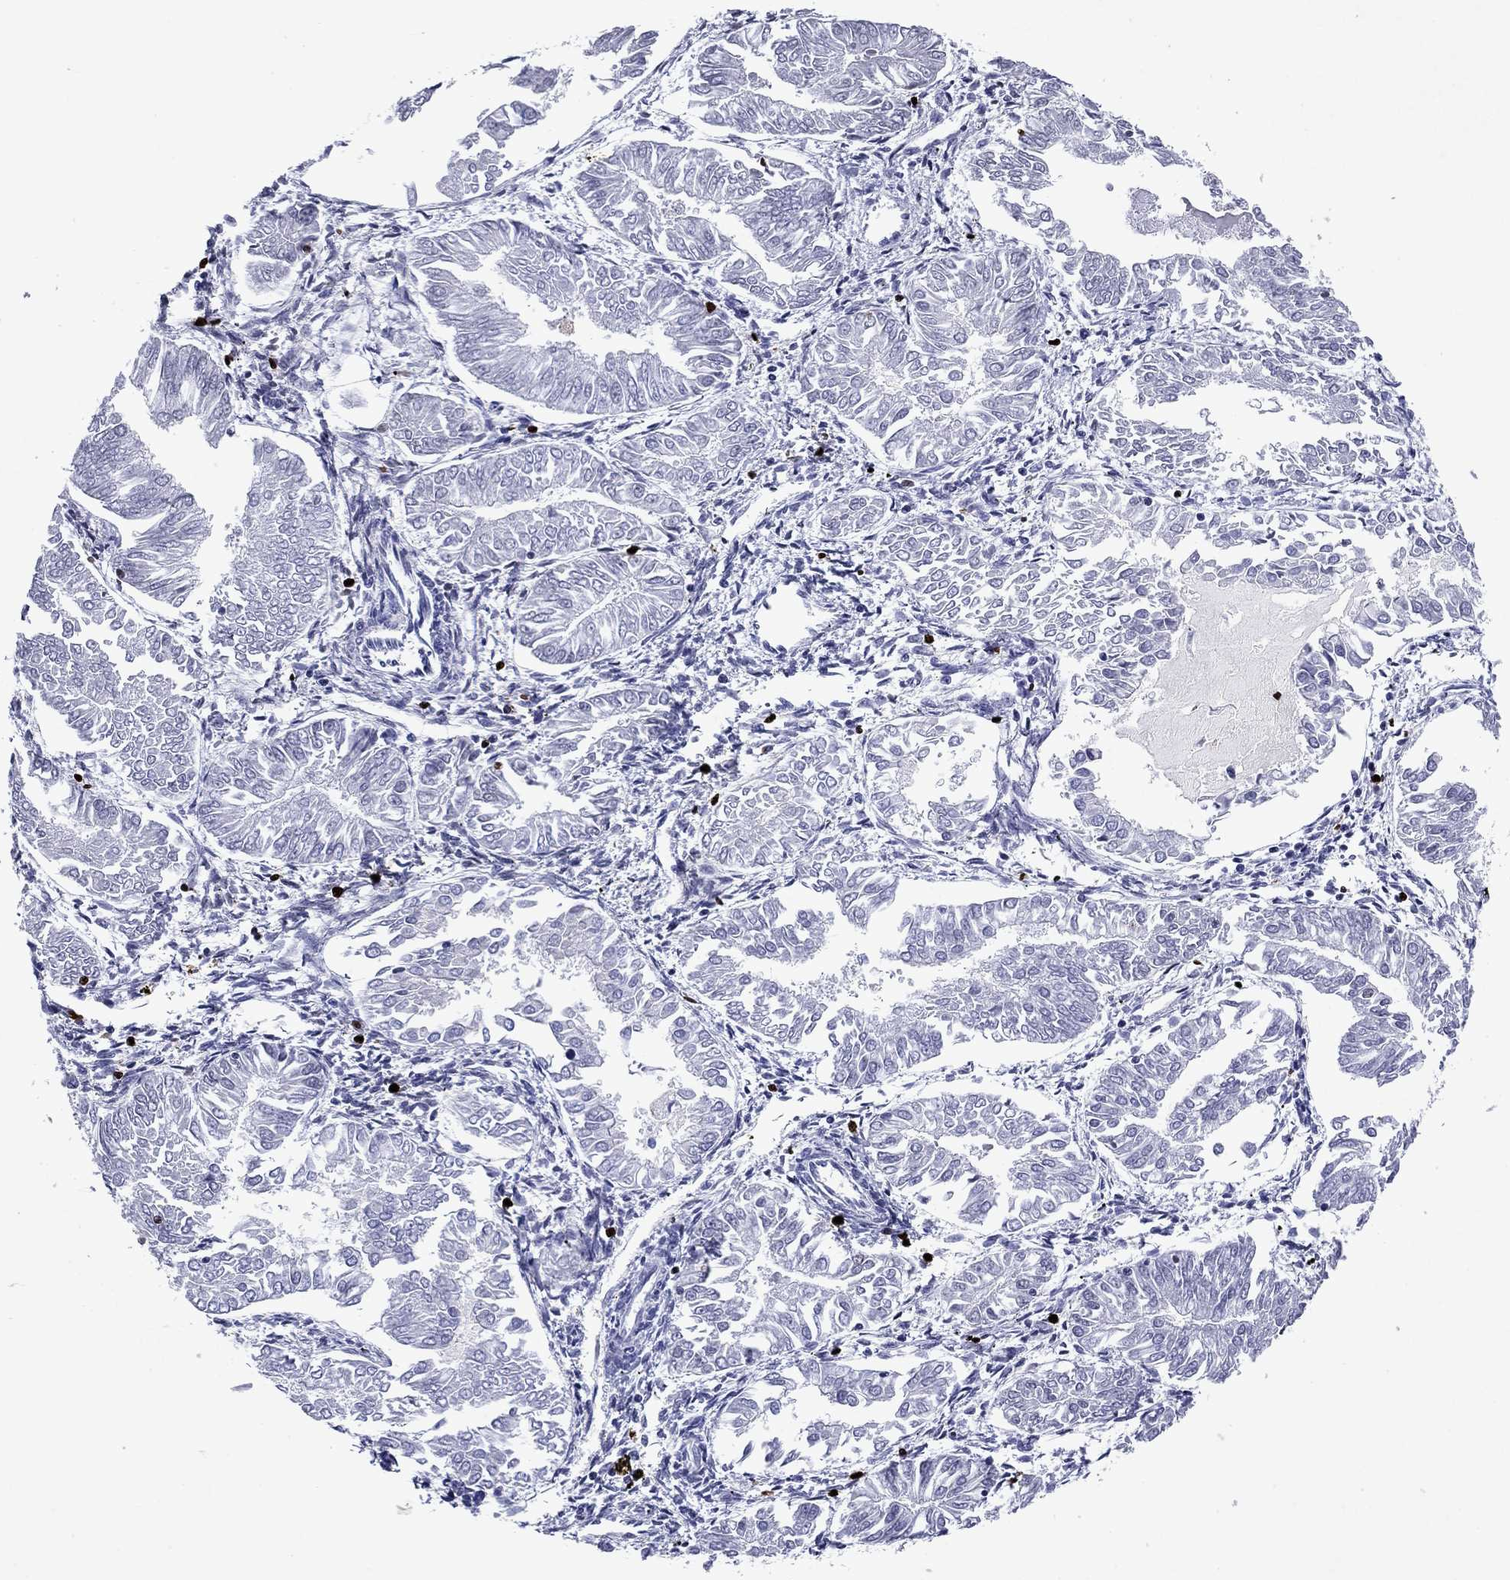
{"staining": {"intensity": "negative", "quantity": "none", "location": "none"}, "tissue": "endometrial cancer", "cell_type": "Tumor cells", "image_type": "cancer", "snomed": [{"axis": "morphology", "description": "Adenocarcinoma, NOS"}, {"axis": "topography", "description": "Endometrium"}], "caption": "DAB immunohistochemical staining of human endometrial adenocarcinoma exhibits no significant expression in tumor cells.", "gene": "GZMK", "patient": {"sex": "female", "age": 53}}